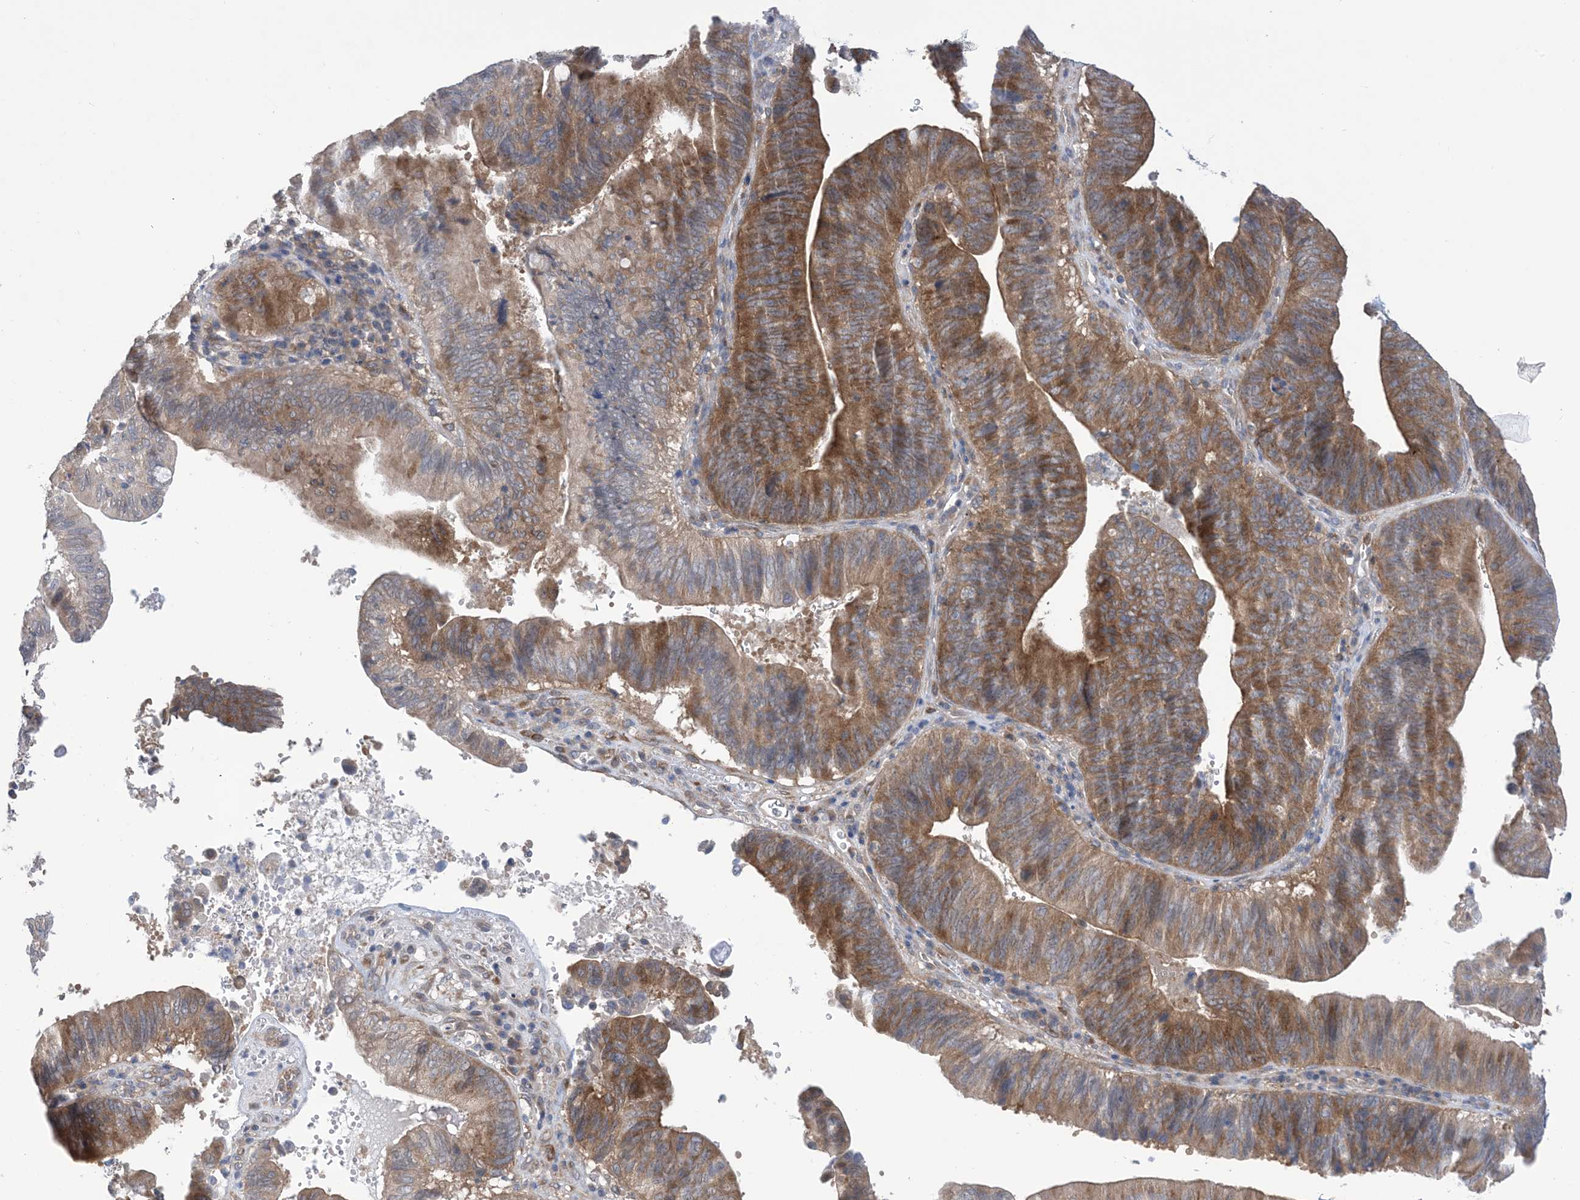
{"staining": {"intensity": "moderate", "quantity": ">75%", "location": "cytoplasmic/membranous"}, "tissue": "pancreatic cancer", "cell_type": "Tumor cells", "image_type": "cancer", "snomed": [{"axis": "morphology", "description": "Adenocarcinoma, NOS"}, {"axis": "topography", "description": "Pancreas"}], "caption": "Immunohistochemistry (IHC) of pancreatic adenocarcinoma exhibits medium levels of moderate cytoplasmic/membranous staining in about >75% of tumor cells.", "gene": "EHBP1", "patient": {"sex": "male", "age": 63}}